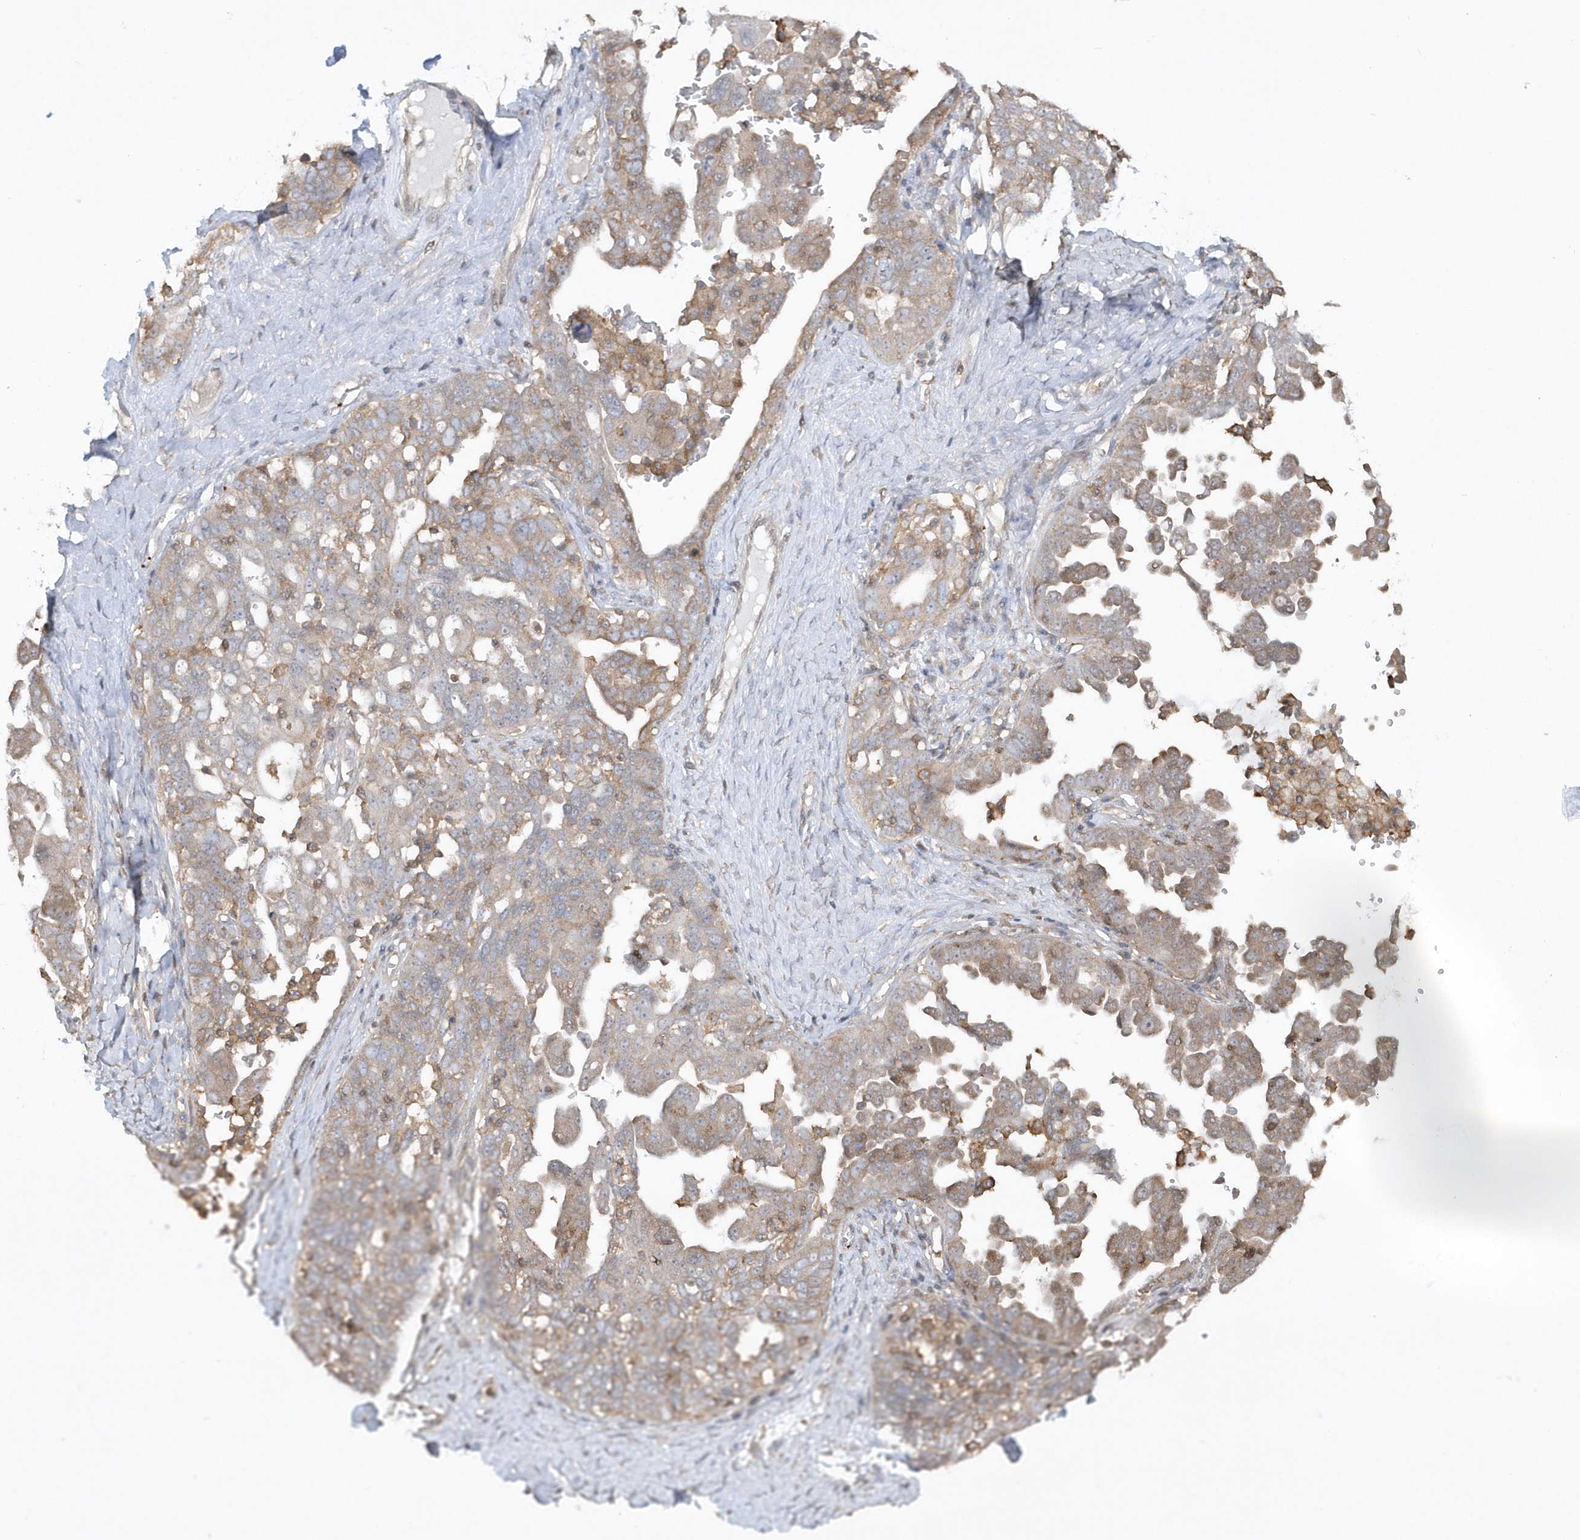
{"staining": {"intensity": "weak", "quantity": ">75%", "location": "cytoplasmic/membranous"}, "tissue": "ovarian cancer", "cell_type": "Tumor cells", "image_type": "cancer", "snomed": [{"axis": "morphology", "description": "Carcinoma, endometroid"}, {"axis": "topography", "description": "Ovary"}], "caption": "DAB immunohistochemical staining of human endometroid carcinoma (ovarian) exhibits weak cytoplasmic/membranous protein expression in about >75% of tumor cells.", "gene": "BSN", "patient": {"sex": "female", "age": 62}}